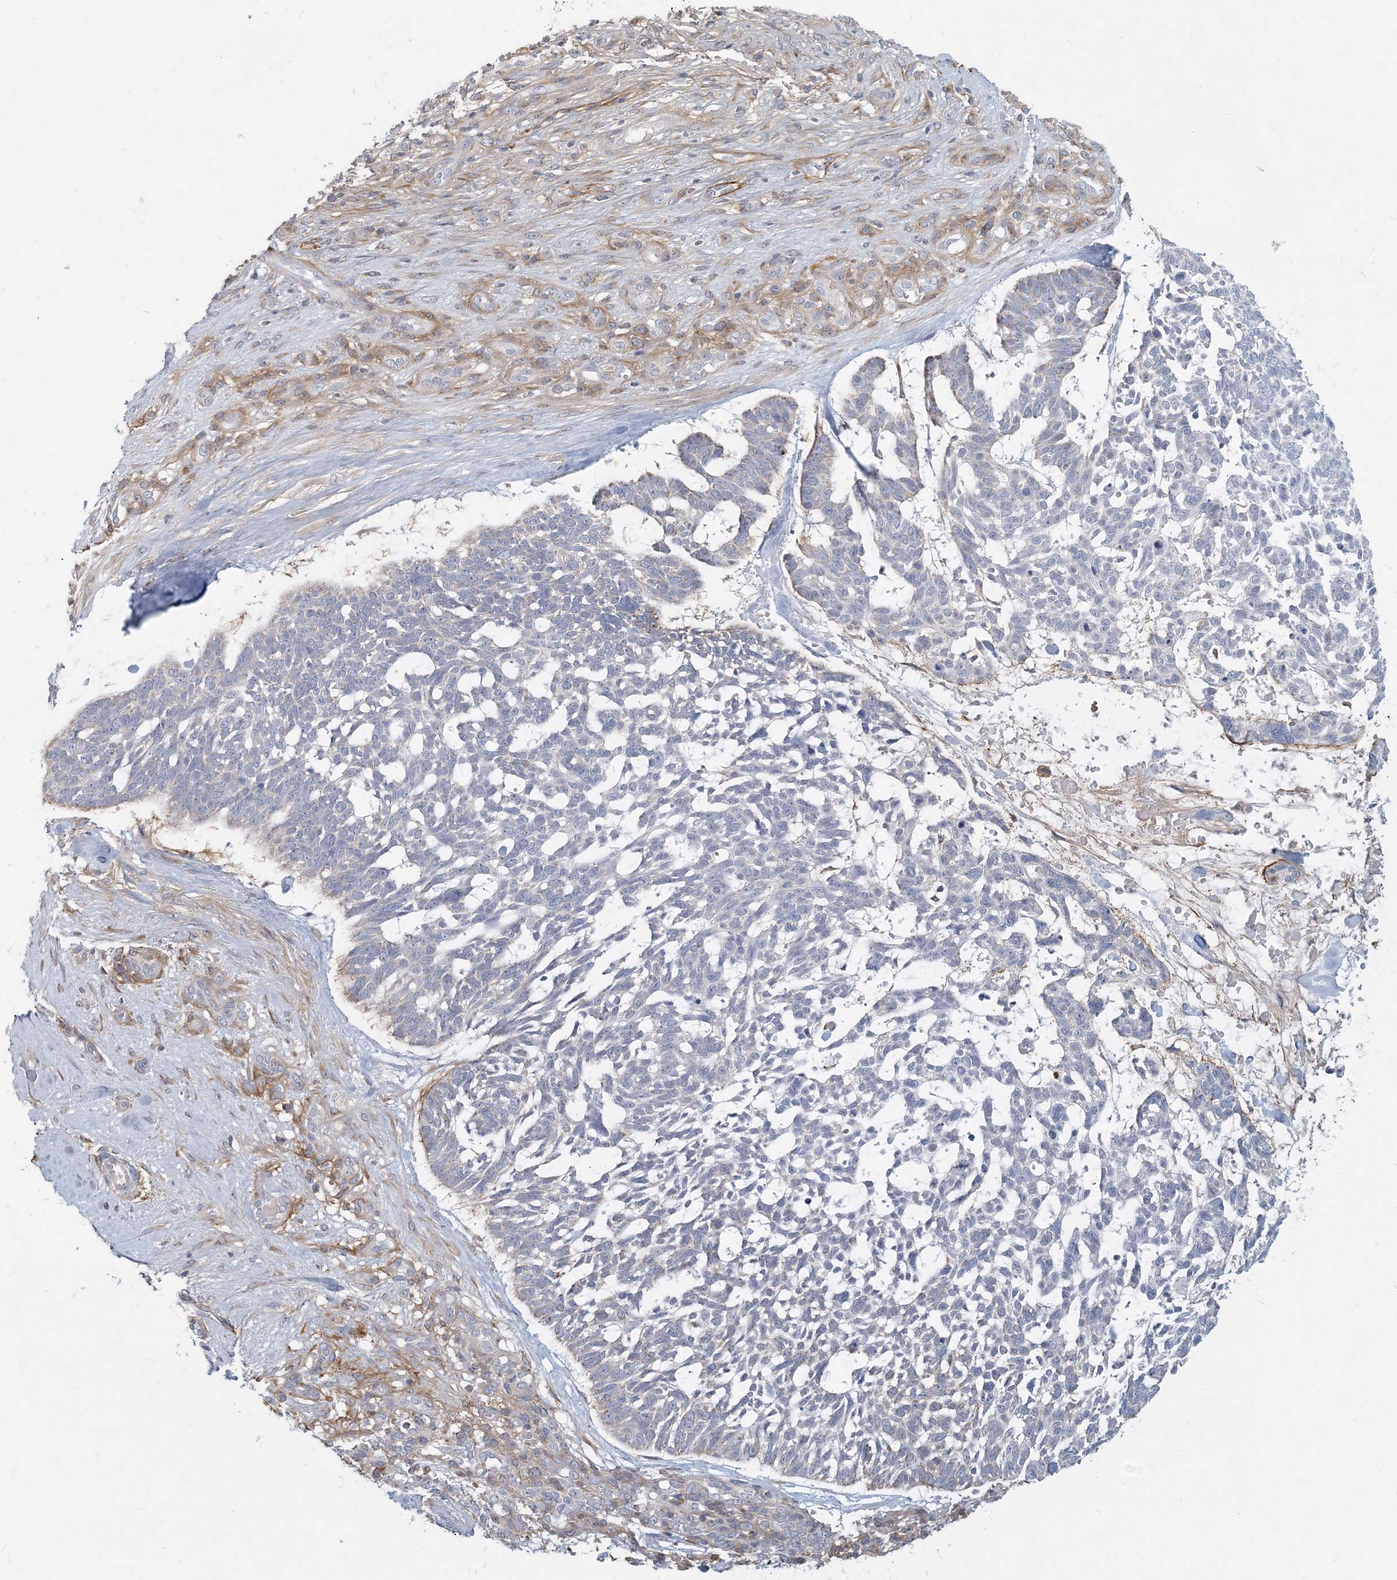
{"staining": {"intensity": "negative", "quantity": "none", "location": "none"}, "tissue": "skin cancer", "cell_type": "Tumor cells", "image_type": "cancer", "snomed": [{"axis": "morphology", "description": "Basal cell carcinoma"}, {"axis": "topography", "description": "Skin"}], "caption": "Protein analysis of skin basal cell carcinoma reveals no significant expression in tumor cells.", "gene": "GMPPA", "patient": {"sex": "male", "age": 88}}